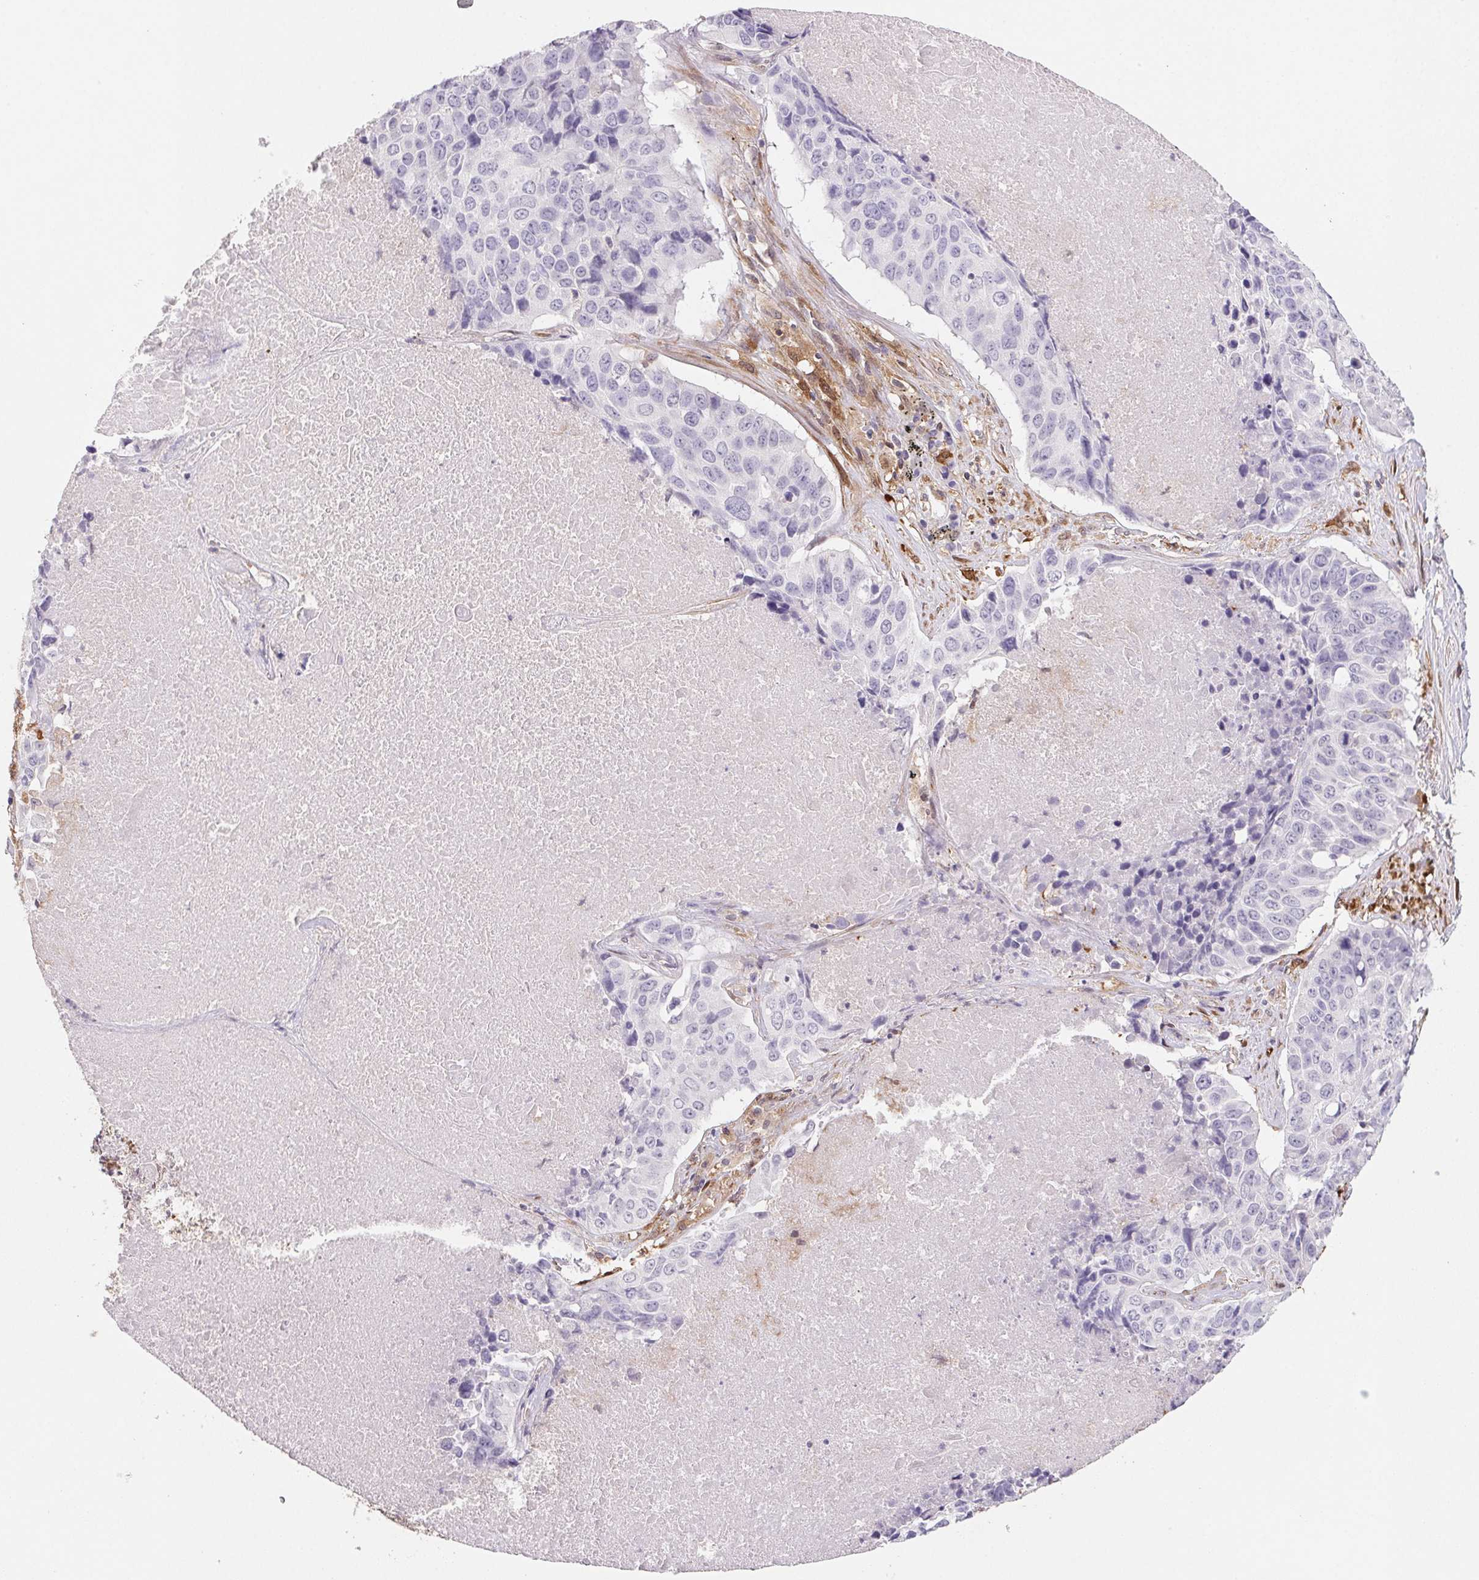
{"staining": {"intensity": "negative", "quantity": "none", "location": "none"}, "tissue": "lung cancer", "cell_type": "Tumor cells", "image_type": "cancer", "snomed": [{"axis": "morphology", "description": "Normal tissue, NOS"}, {"axis": "morphology", "description": "Squamous cell carcinoma, NOS"}, {"axis": "topography", "description": "Bronchus"}, {"axis": "topography", "description": "Lung"}], "caption": "This is an immunohistochemistry (IHC) histopathology image of human lung cancer. There is no expression in tumor cells.", "gene": "GBP1", "patient": {"sex": "male", "age": 64}}